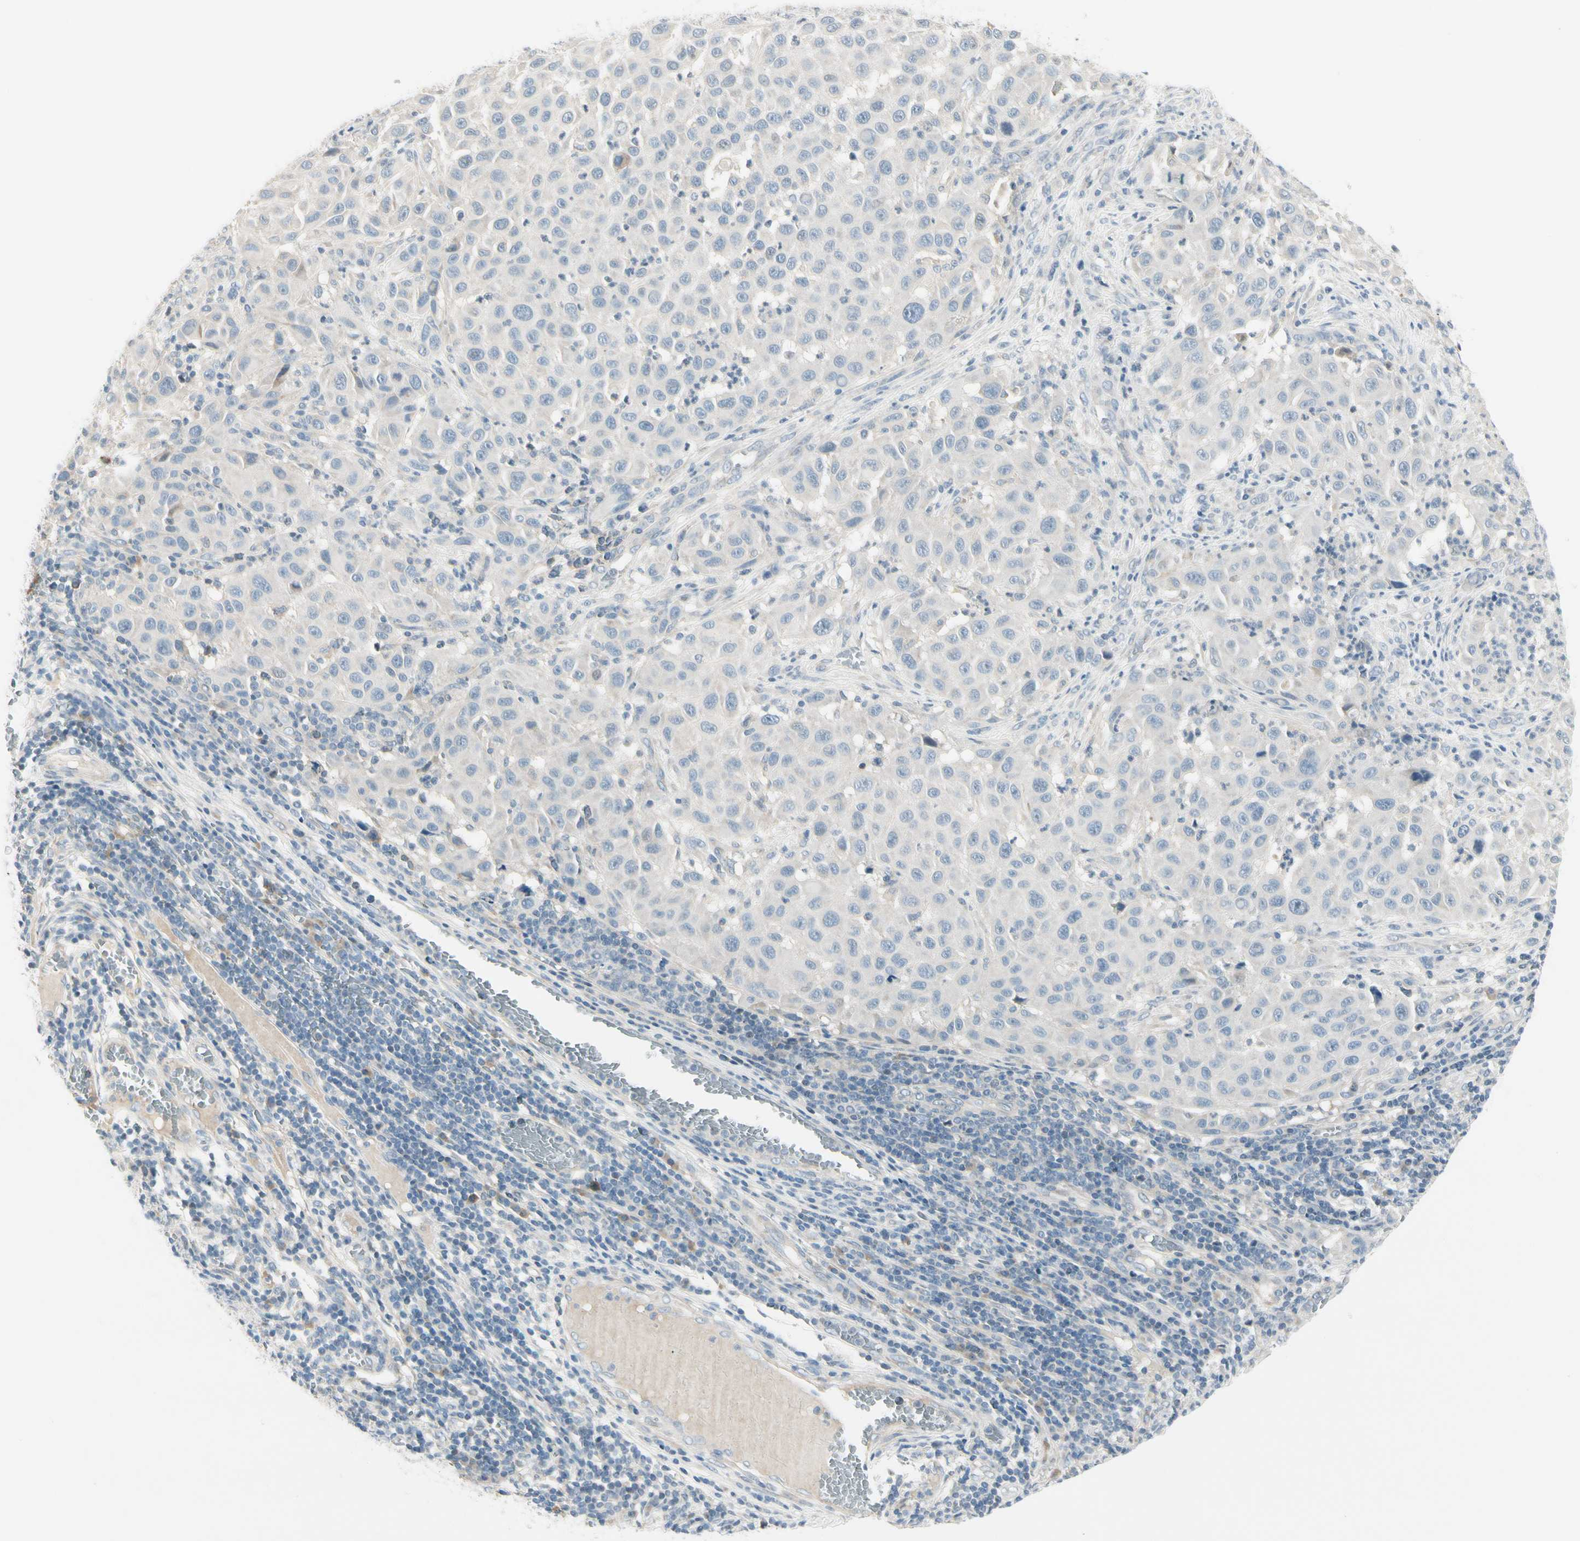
{"staining": {"intensity": "weak", "quantity": "<25%", "location": "cytoplasmic/membranous"}, "tissue": "melanoma", "cell_type": "Tumor cells", "image_type": "cancer", "snomed": [{"axis": "morphology", "description": "Malignant melanoma, Metastatic site"}, {"axis": "topography", "description": "Lymph node"}], "caption": "Protein analysis of malignant melanoma (metastatic site) reveals no significant positivity in tumor cells.", "gene": "CYP2E1", "patient": {"sex": "male", "age": 61}}